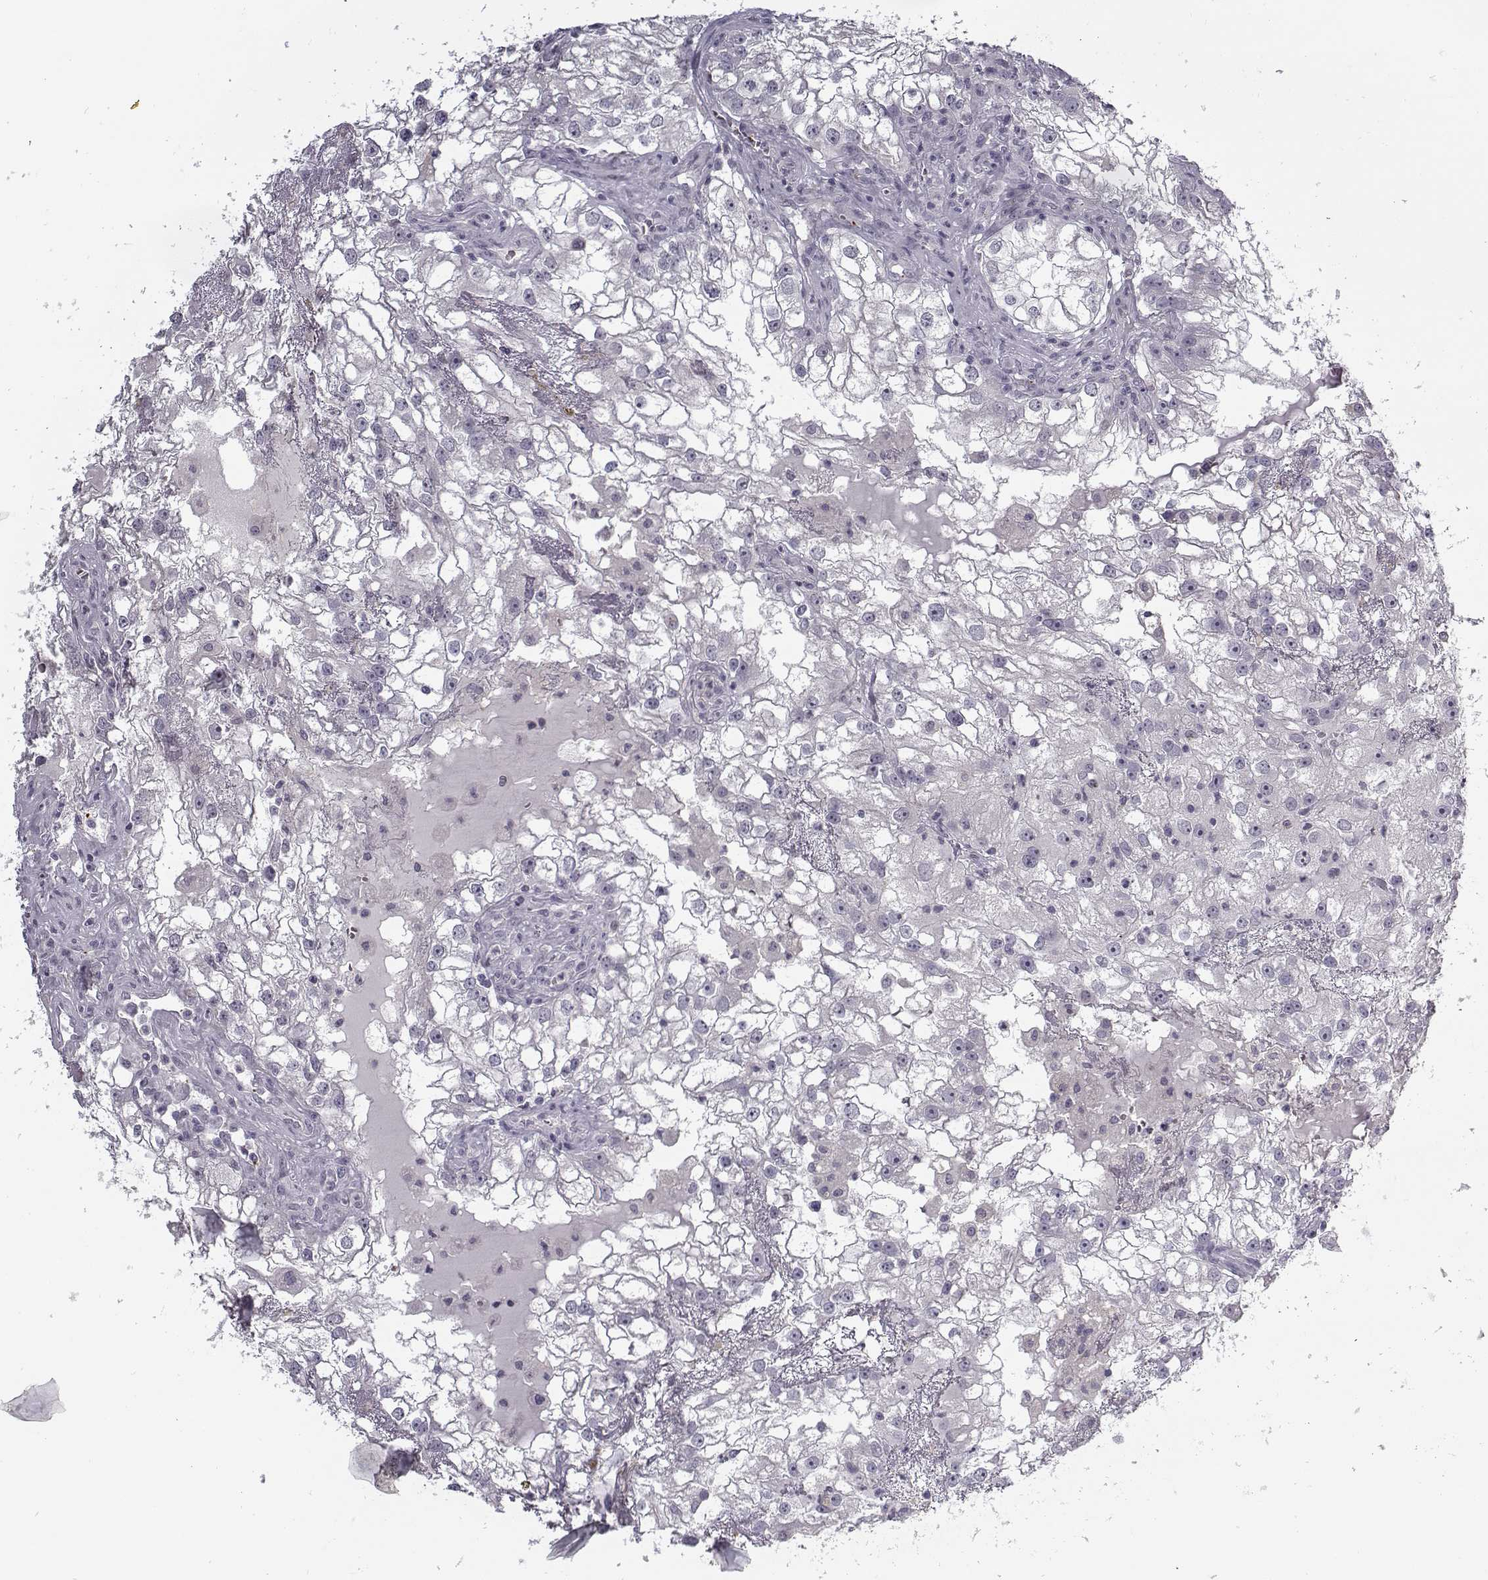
{"staining": {"intensity": "negative", "quantity": "none", "location": "none"}, "tissue": "renal cancer", "cell_type": "Tumor cells", "image_type": "cancer", "snomed": [{"axis": "morphology", "description": "Adenocarcinoma, NOS"}, {"axis": "topography", "description": "Kidney"}], "caption": "Tumor cells show no significant staining in renal adenocarcinoma.", "gene": "SNCA", "patient": {"sex": "male", "age": 59}}